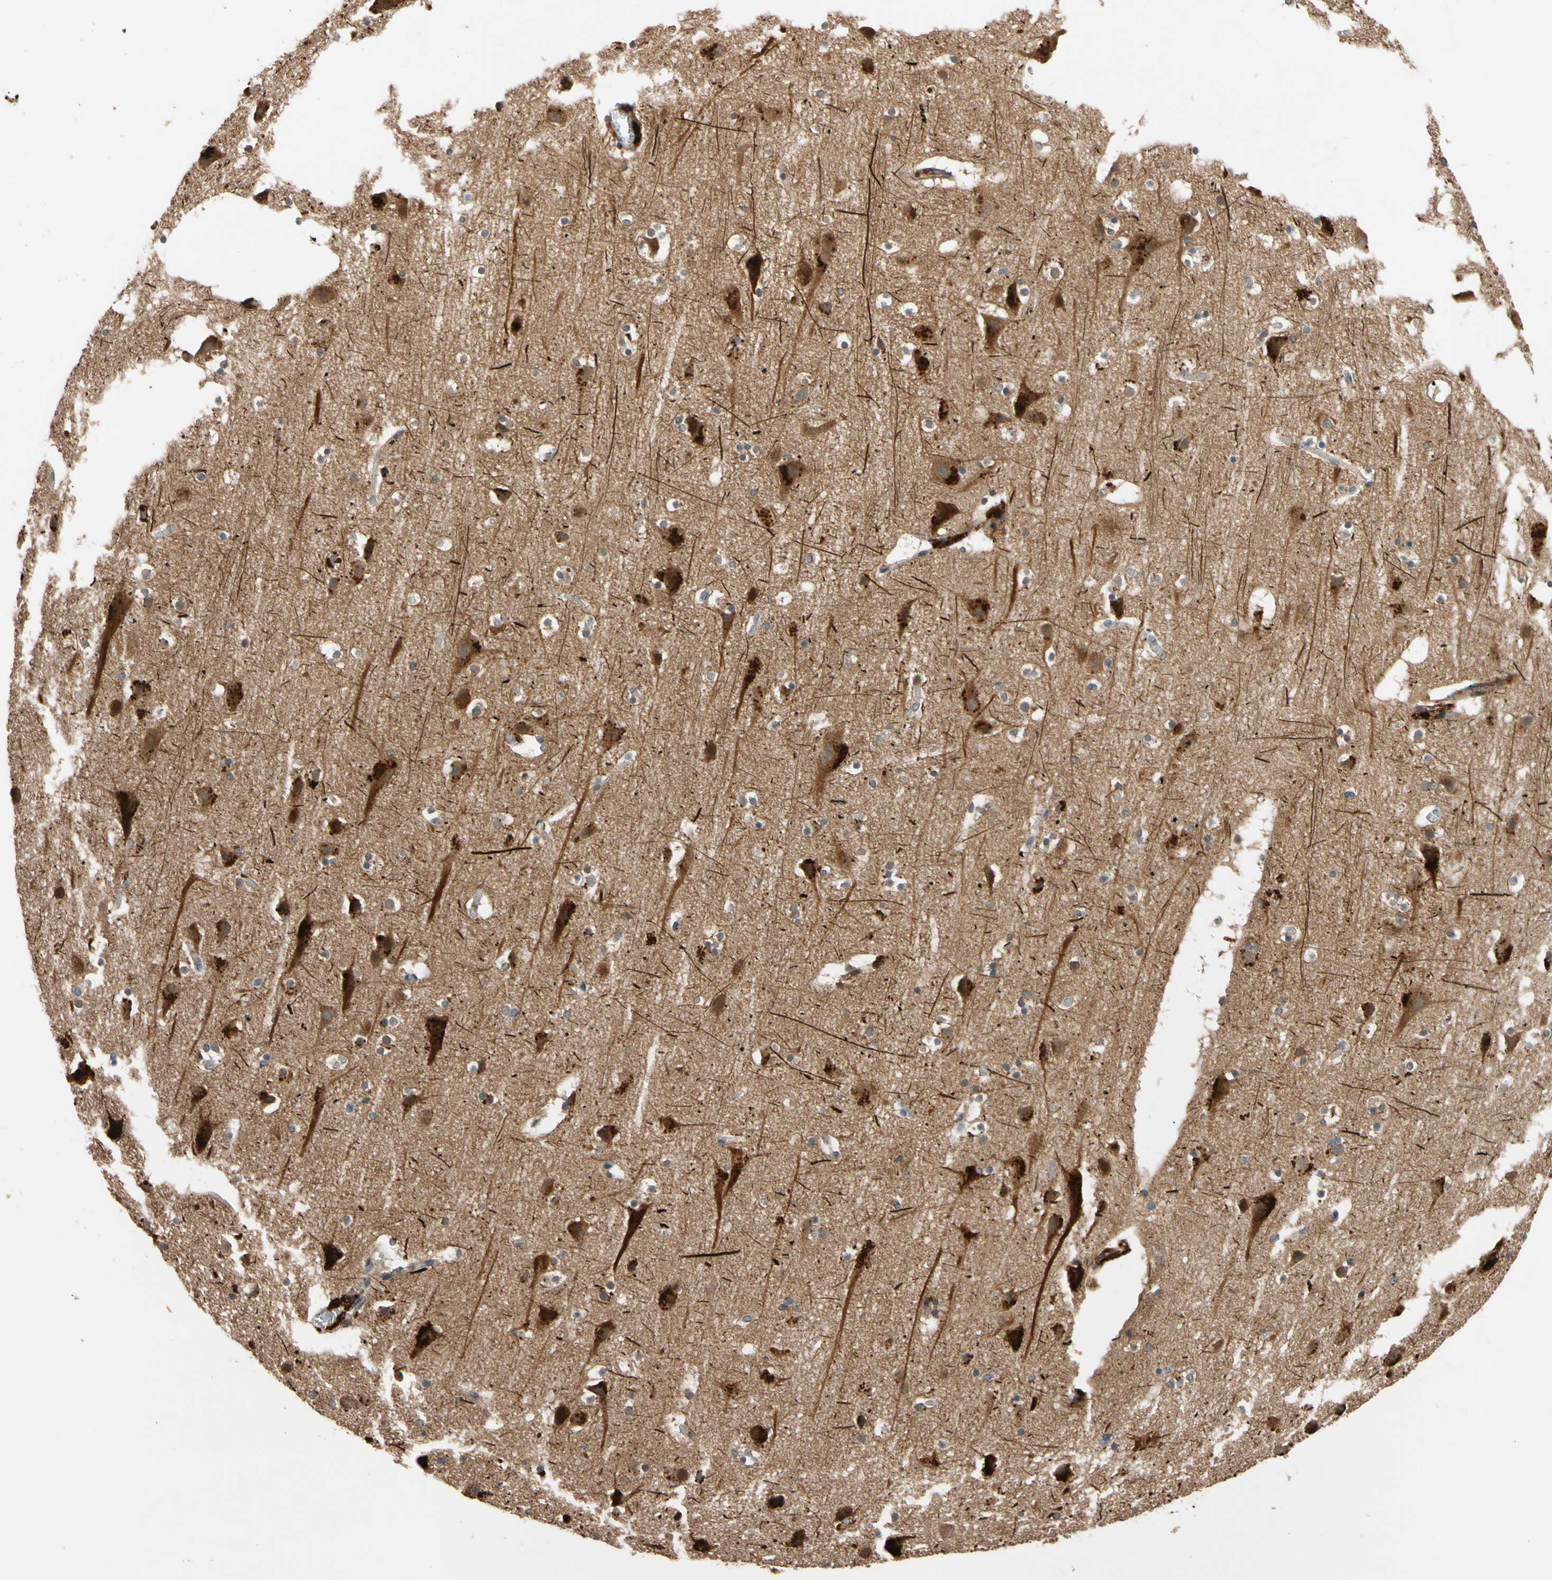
{"staining": {"intensity": "negative", "quantity": "none", "location": "none"}, "tissue": "cerebral cortex", "cell_type": "Endothelial cells", "image_type": "normal", "snomed": [{"axis": "morphology", "description": "Normal tissue, NOS"}, {"axis": "topography", "description": "Cerebral cortex"}], "caption": "Immunohistochemistry (IHC) photomicrograph of benign cerebral cortex stained for a protein (brown), which demonstrates no positivity in endothelial cells. (DAB (3,3'-diaminobenzidine) IHC with hematoxylin counter stain).", "gene": "FGD6", "patient": {"sex": "male", "age": 45}}